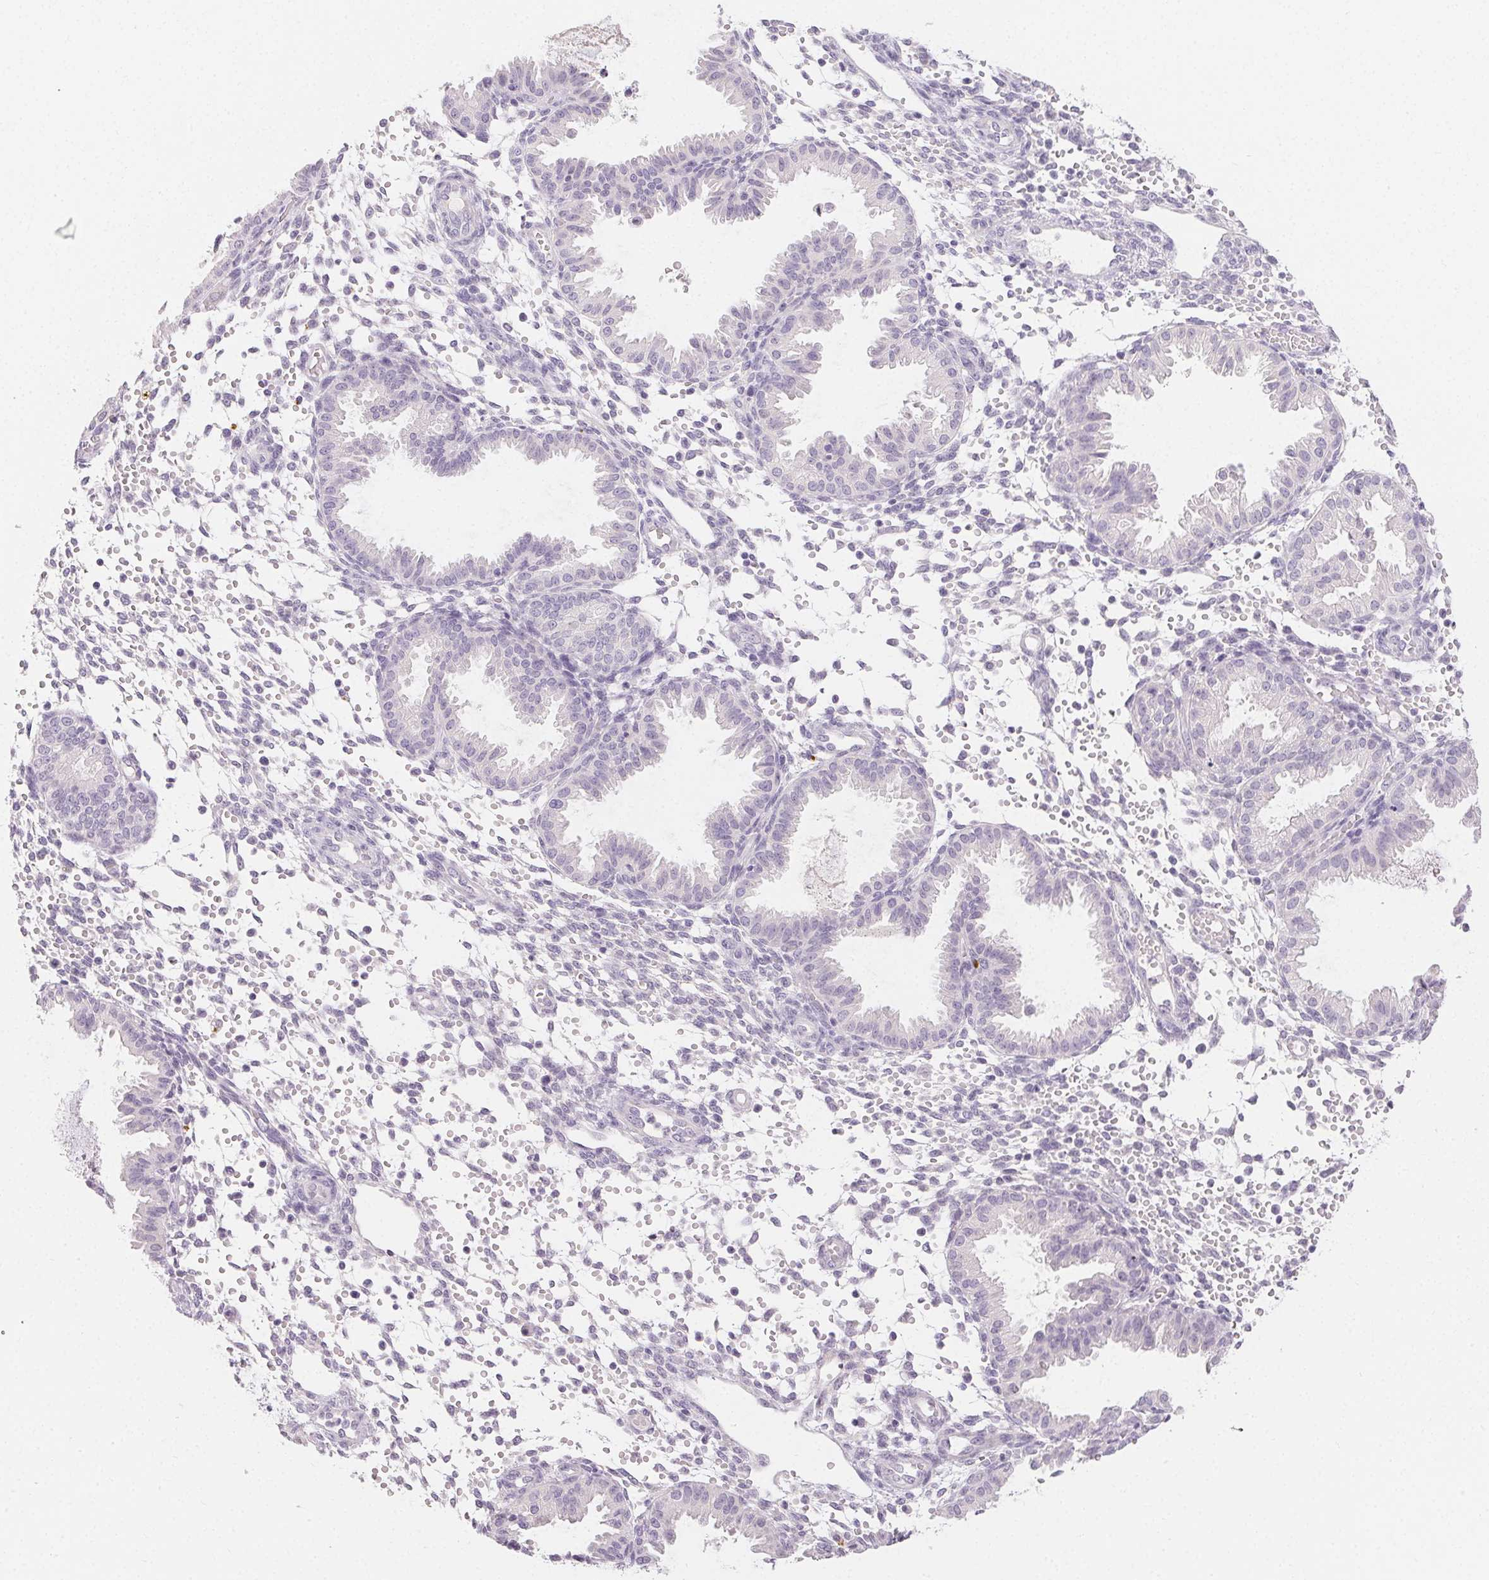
{"staining": {"intensity": "negative", "quantity": "none", "location": "none"}, "tissue": "endometrium", "cell_type": "Cells in endometrial stroma", "image_type": "normal", "snomed": [{"axis": "morphology", "description": "Normal tissue, NOS"}, {"axis": "topography", "description": "Endometrium"}], "caption": "Immunohistochemistry (IHC) micrograph of unremarkable endometrium stained for a protein (brown), which shows no positivity in cells in endometrial stroma. (DAB immunohistochemistry with hematoxylin counter stain).", "gene": "MIOX", "patient": {"sex": "female", "age": 33}}